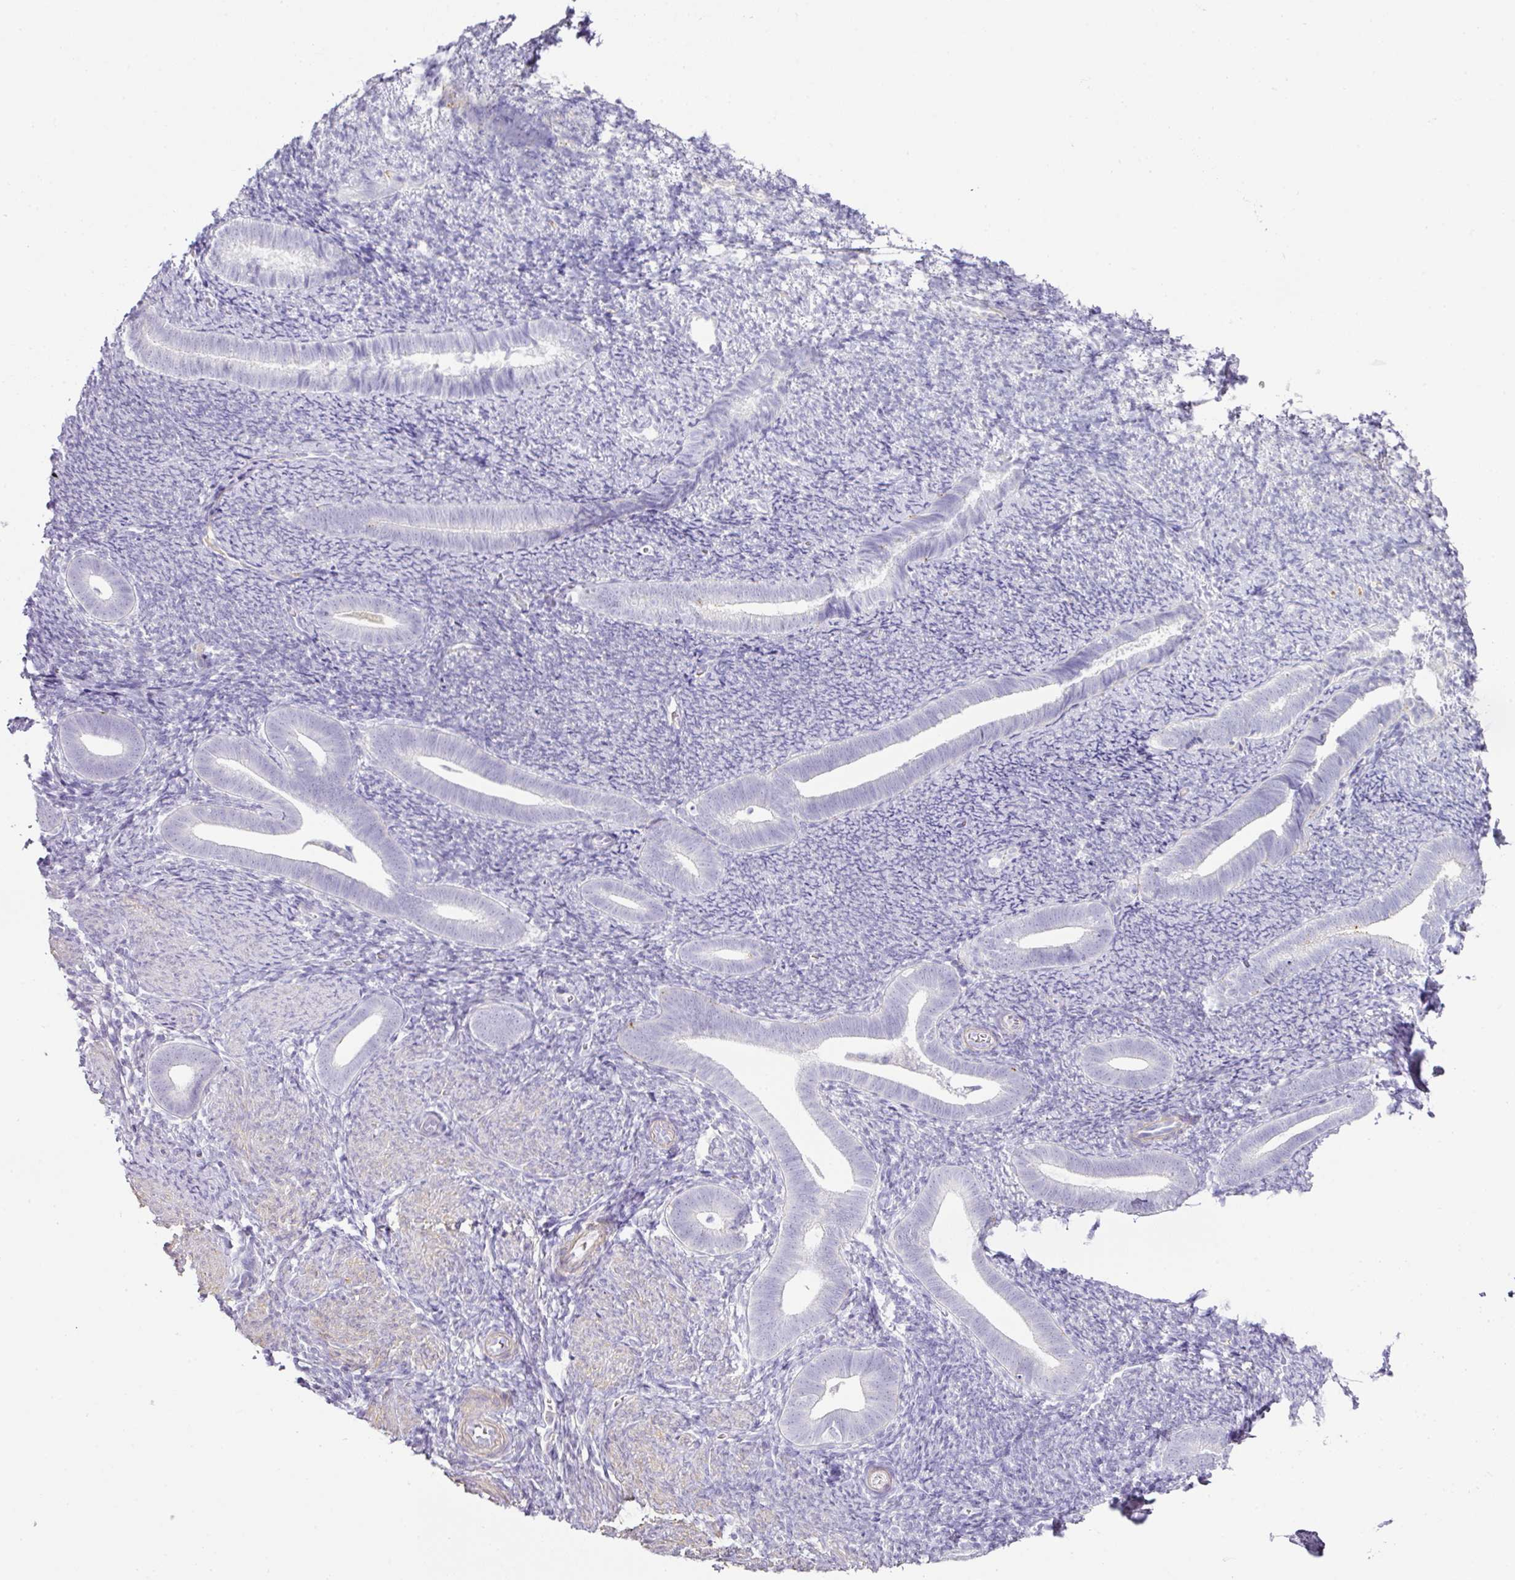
{"staining": {"intensity": "negative", "quantity": "none", "location": "none"}, "tissue": "endometrium", "cell_type": "Cells in endometrial stroma", "image_type": "normal", "snomed": [{"axis": "morphology", "description": "Normal tissue, NOS"}, {"axis": "topography", "description": "Endometrium"}], "caption": "Human endometrium stained for a protein using IHC displays no expression in cells in endometrial stroma.", "gene": "TARM1", "patient": {"sex": "female", "age": 39}}